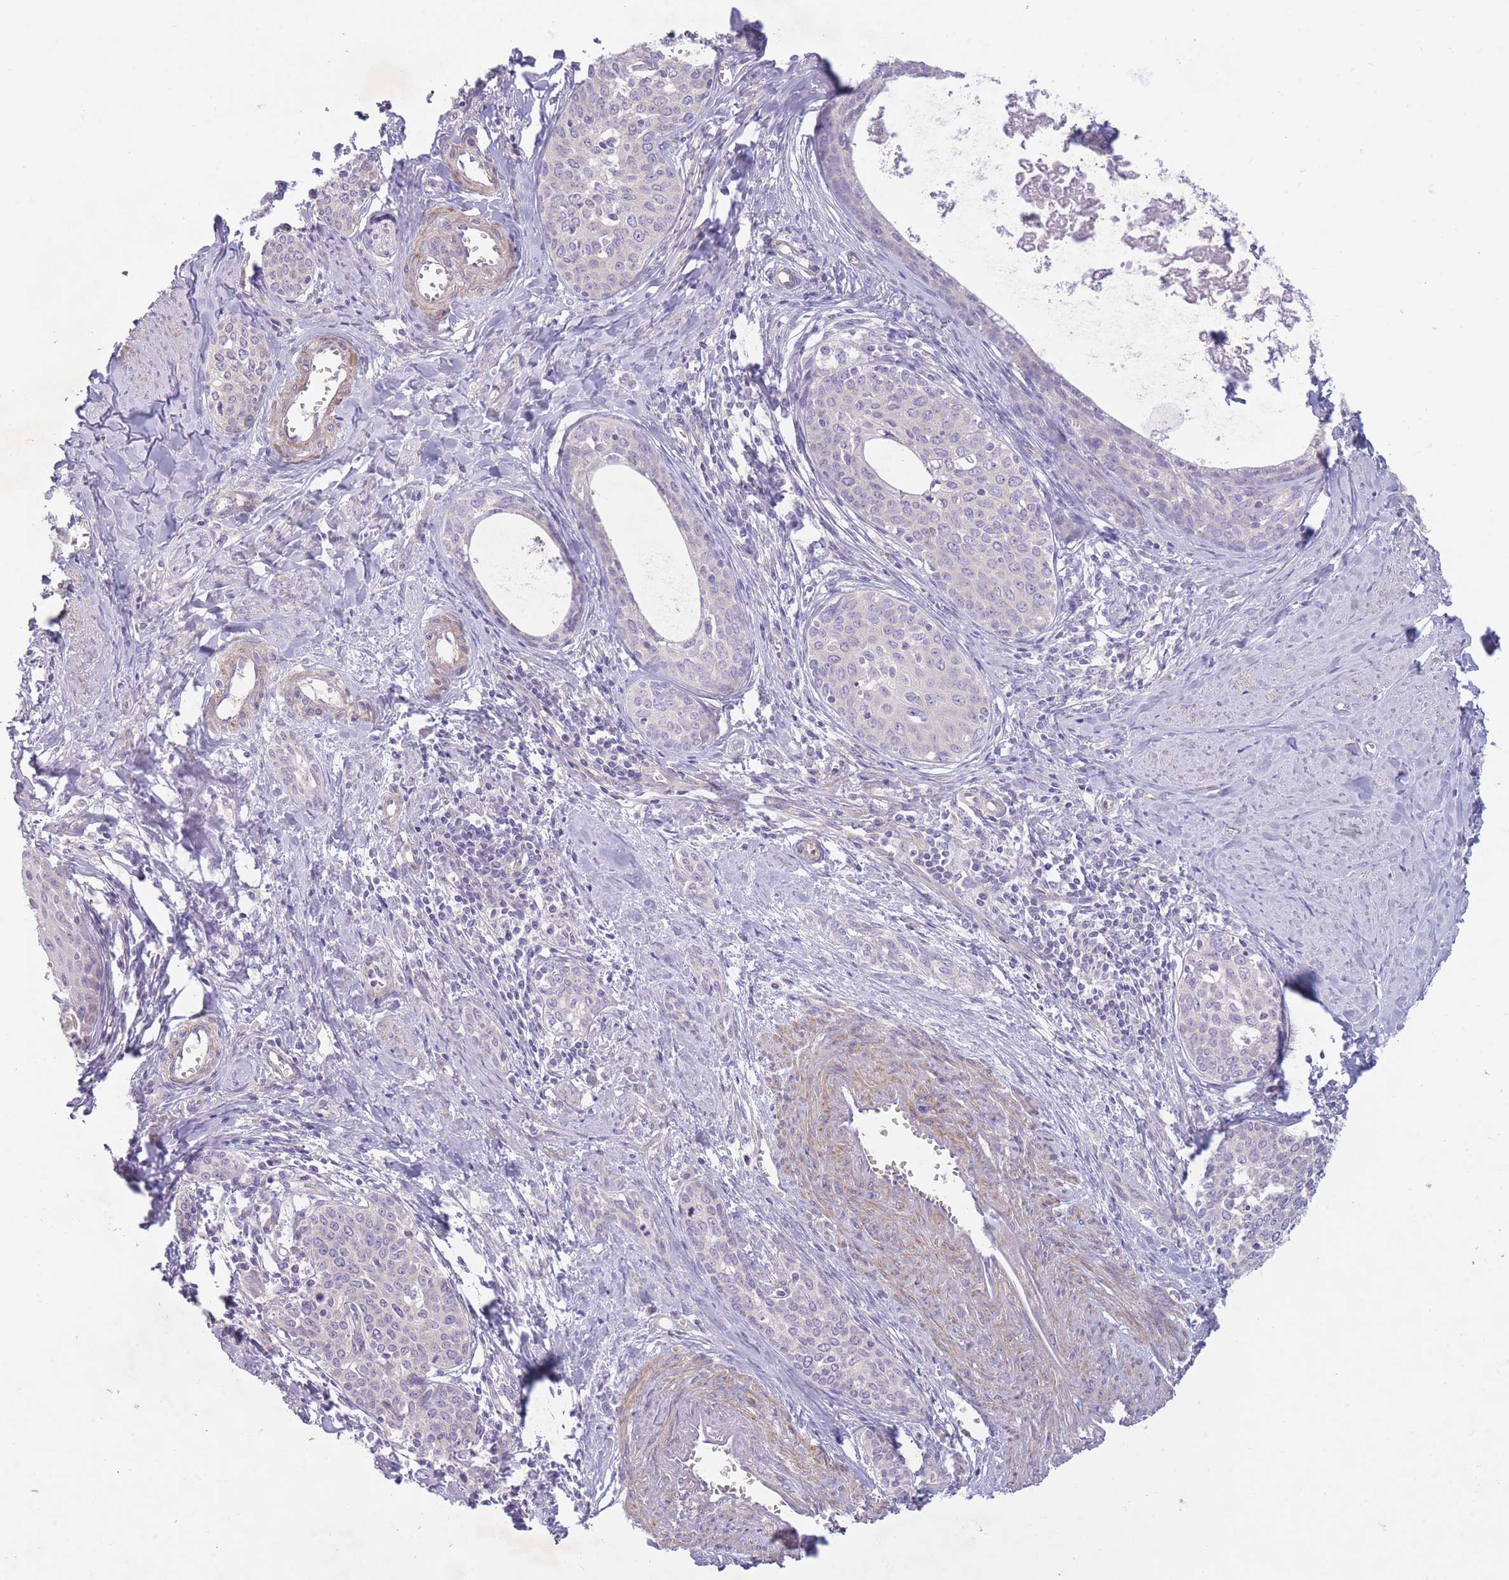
{"staining": {"intensity": "negative", "quantity": "none", "location": "none"}, "tissue": "cervical cancer", "cell_type": "Tumor cells", "image_type": "cancer", "snomed": [{"axis": "morphology", "description": "Squamous cell carcinoma, NOS"}, {"axis": "morphology", "description": "Adenocarcinoma, NOS"}, {"axis": "topography", "description": "Cervix"}], "caption": "Immunohistochemistry micrograph of neoplastic tissue: squamous cell carcinoma (cervical) stained with DAB exhibits no significant protein expression in tumor cells.", "gene": "PNPLA5", "patient": {"sex": "female", "age": 52}}